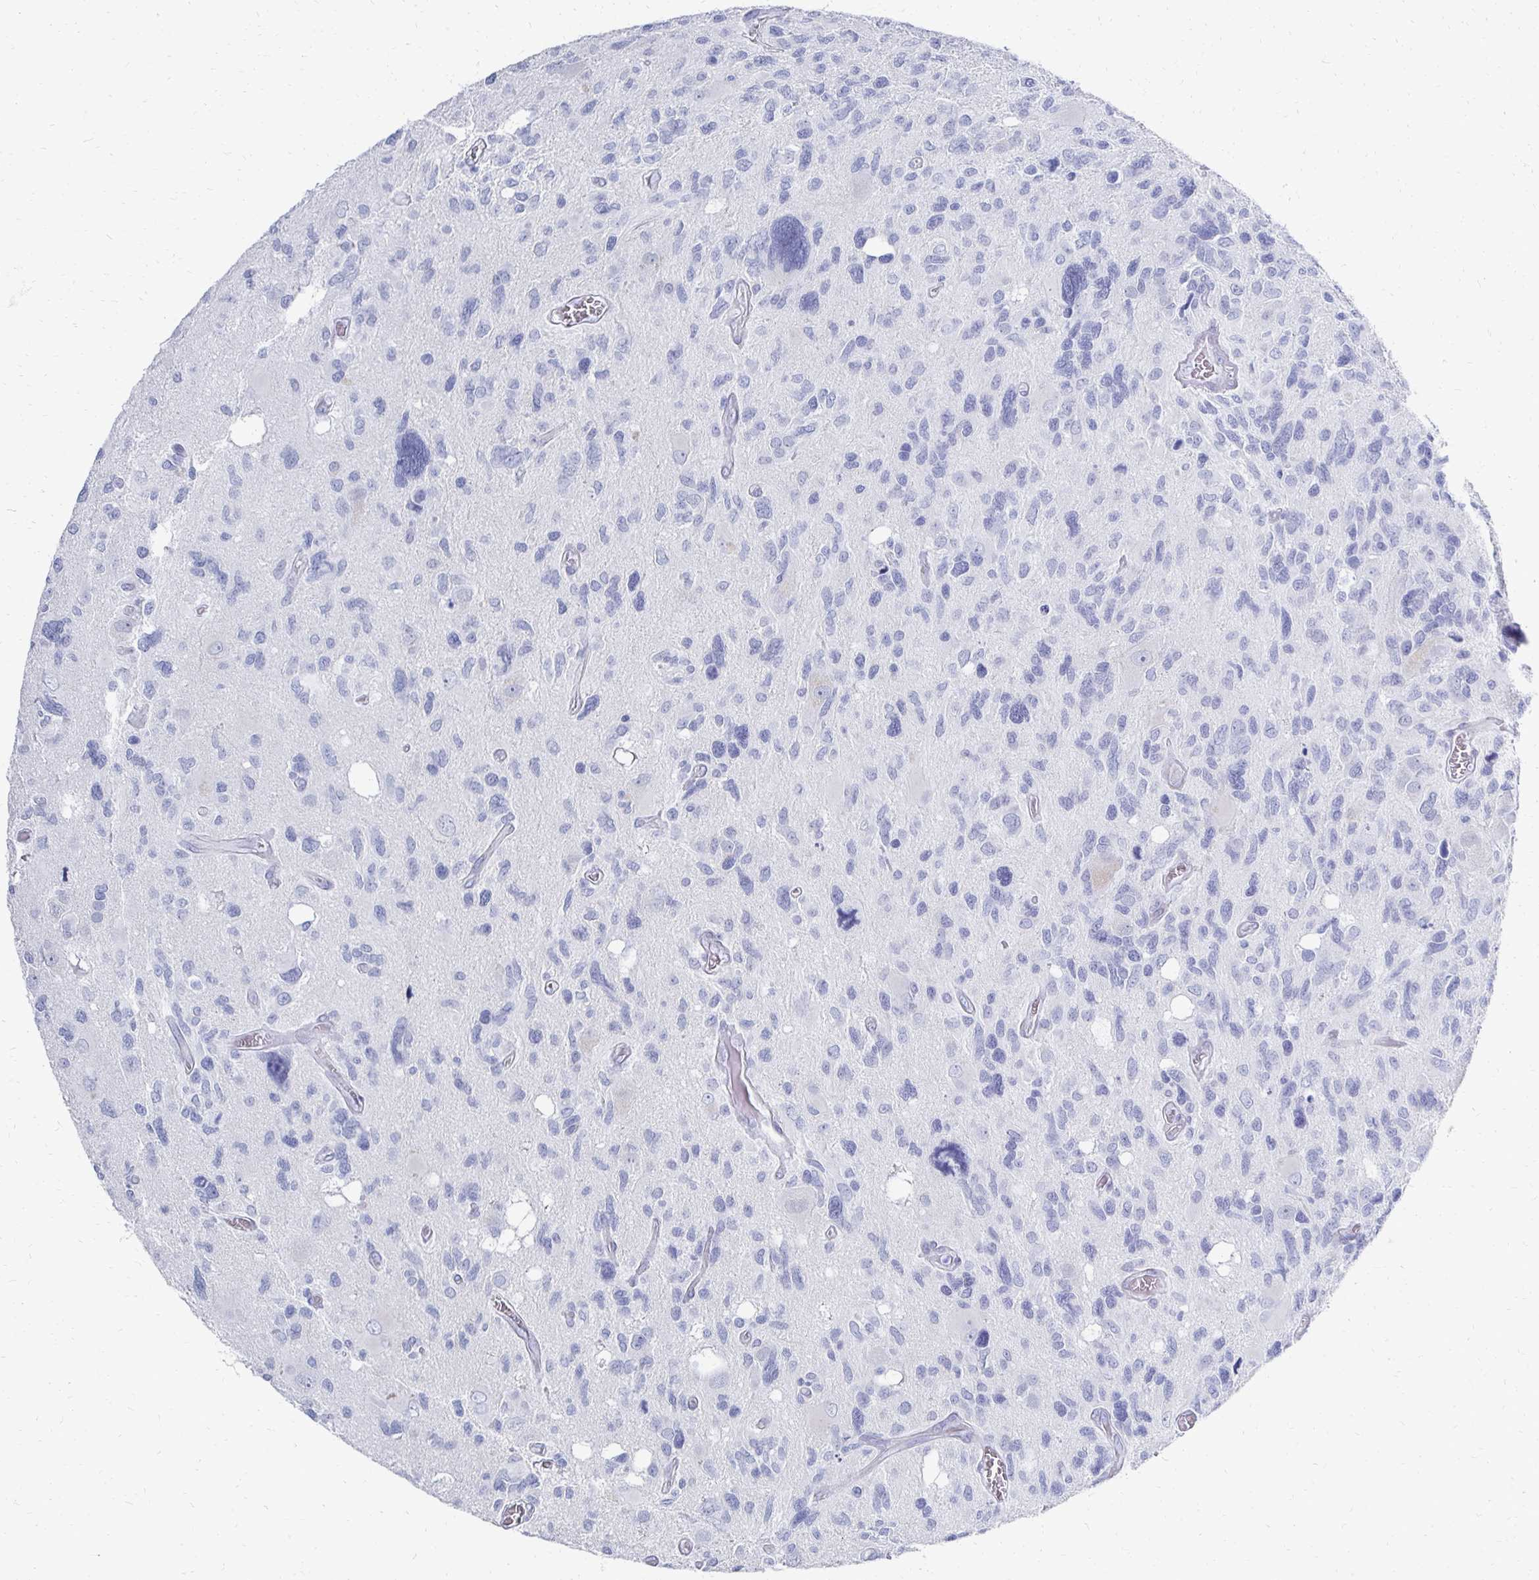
{"staining": {"intensity": "negative", "quantity": "none", "location": "none"}, "tissue": "glioma", "cell_type": "Tumor cells", "image_type": "cancer", "snomed": [{"axis": "morphology", "description": "Glioma, malignant, High grade"}, {"axis": "topography", "description": "Brain"}], "caption": "Glioma was stained to show a protein in brown. There is no significant expression in tumor cells.", "gene": "SYCP3", "patient": {"sex": "male", "age": 49}}